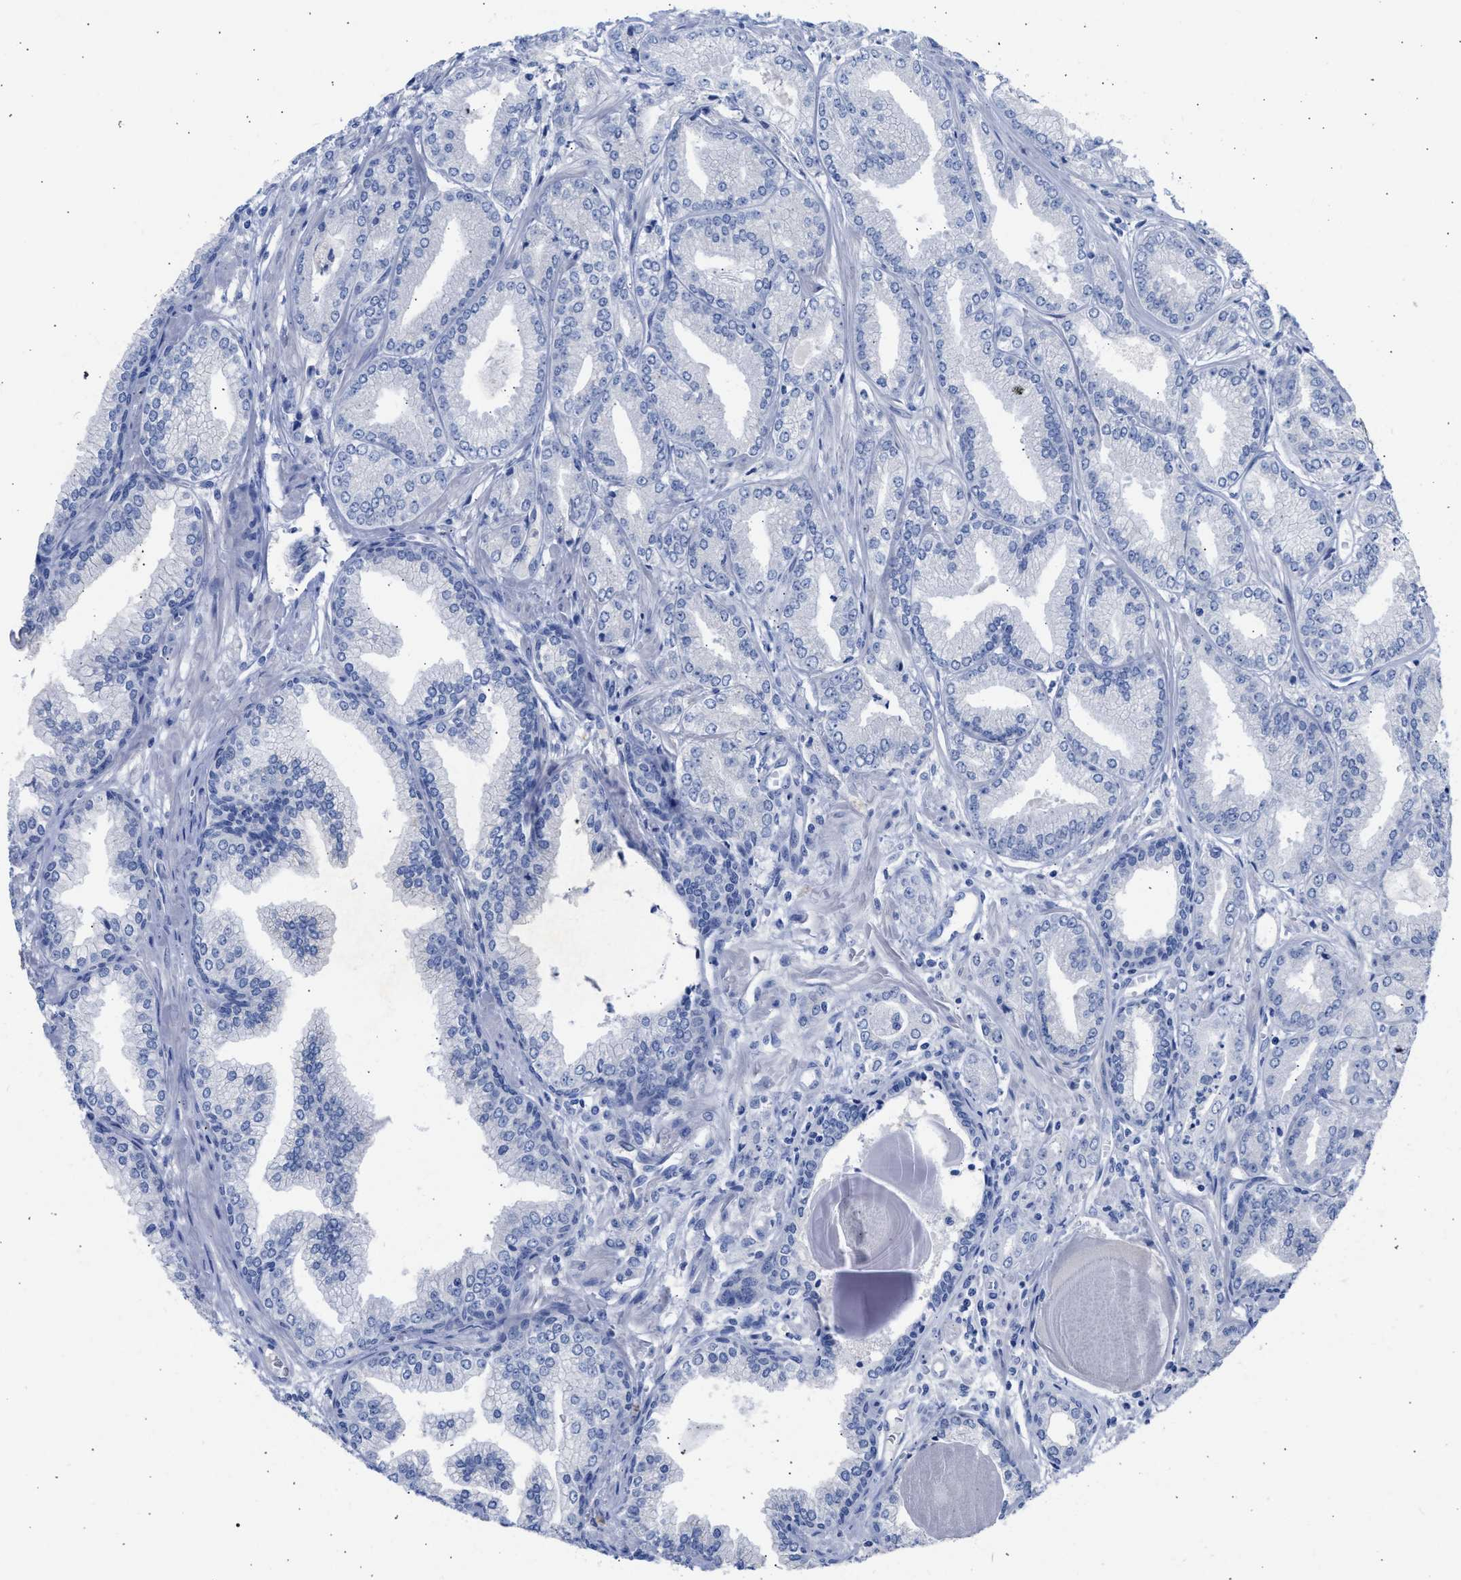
{"staining": {"intensity": "negative", "quantity": "none", "location": "none"}, "tissue": "prostate cancer", "cell_type": "Tumor cells", "image_type": "cancer", "snomed": [{"axis": "morphology", "description": "Adenocarcinoma, Low grade"}, {"axis": "topography", "description": "Prostate"}], "caption": "IHC photomicrograph of neoplastic tissue: human low-grade adenocarcinoma (prostate) stained with DAB displays no significant protein positivity in tumor cells. Brightfield microscopy of IHC stained with DAB (brown) and hematoxylin (blue), captured at high magnification.", "gene": "RSPH1", "patient": {"sex": "male", "age": 52}}